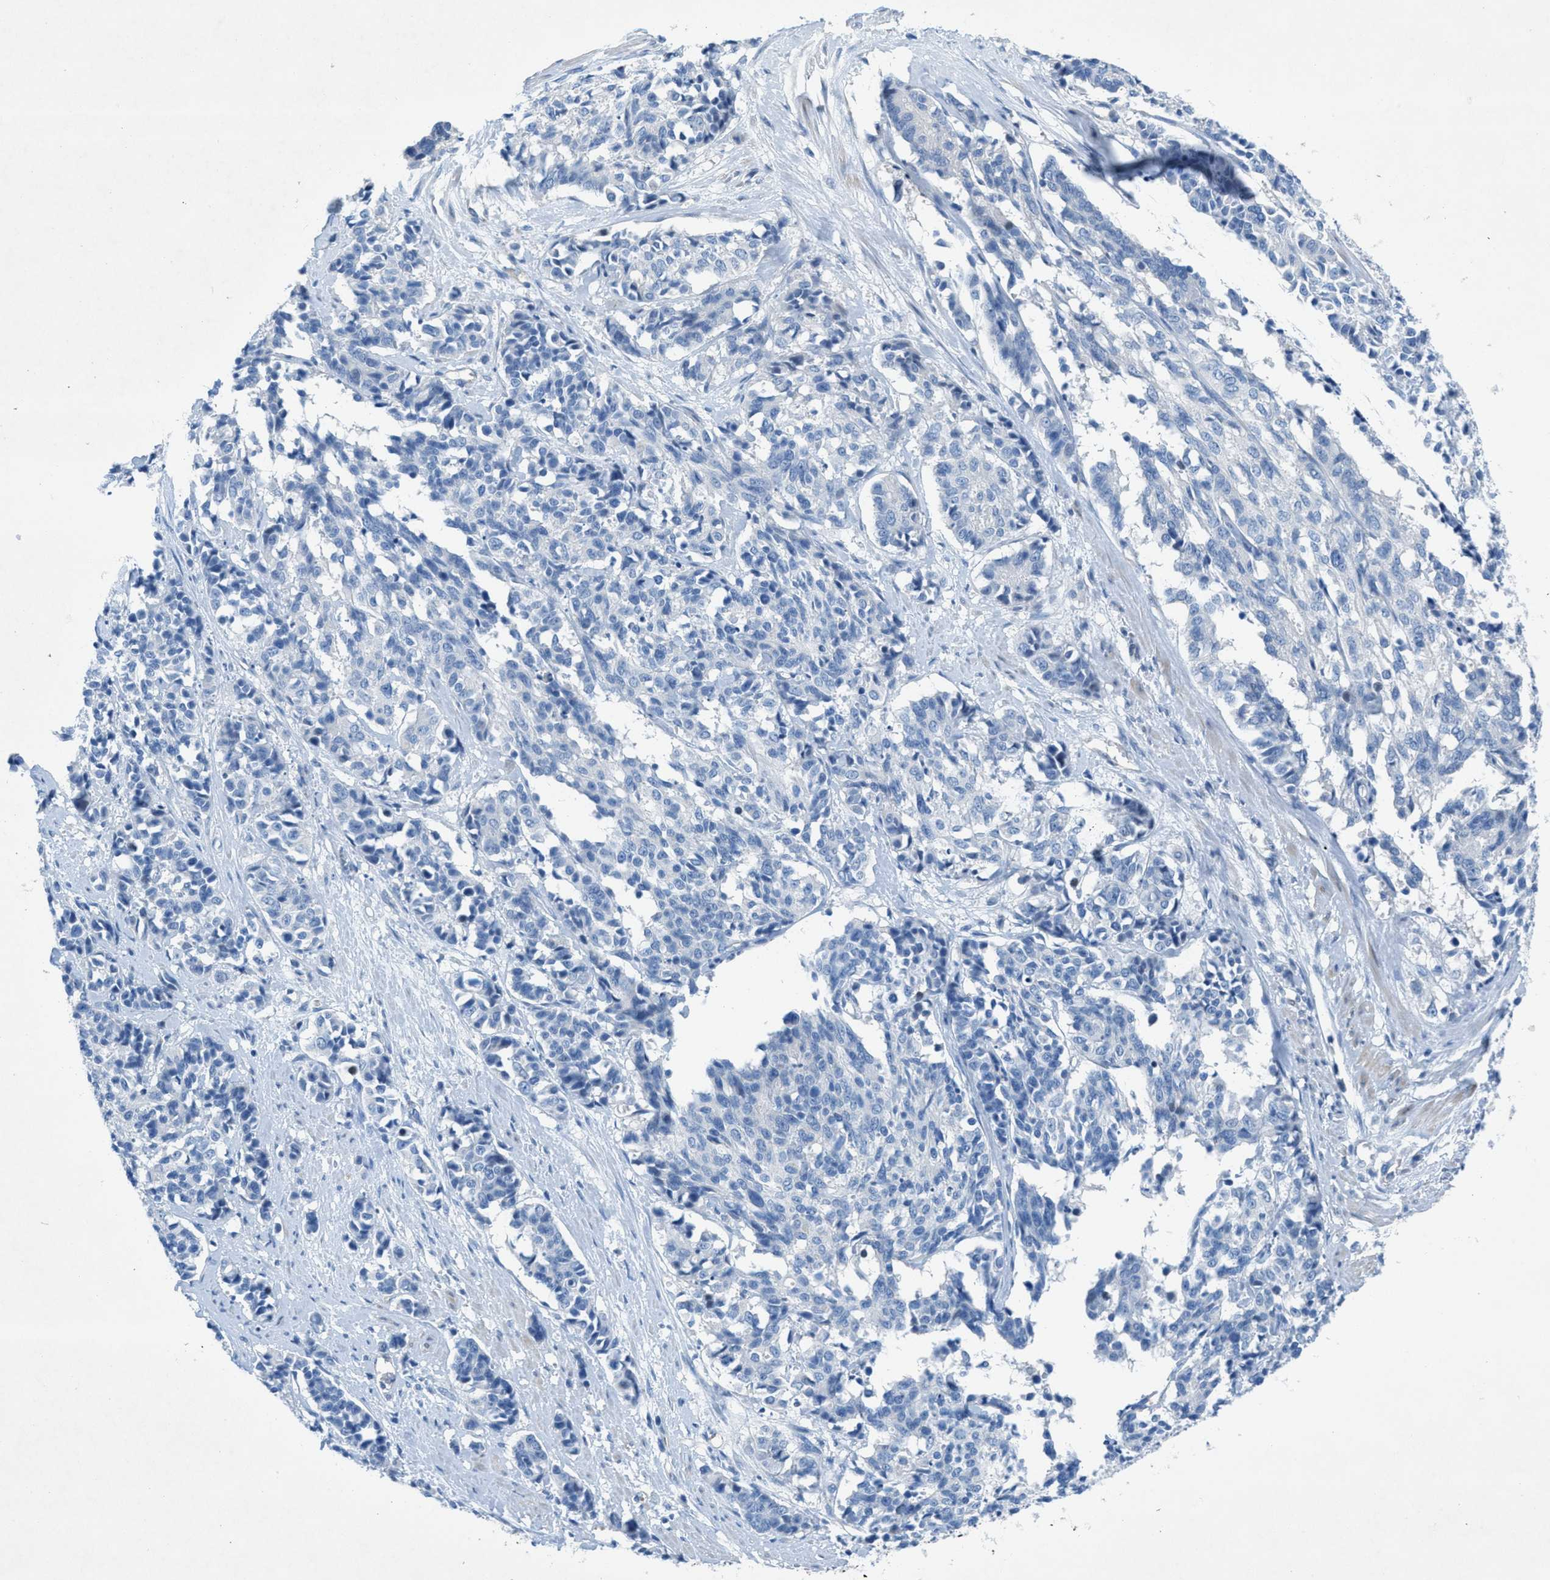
{"staining": {"intensity": "negative", "quantity": "none", "location": "none"}, "tissue": "cervical cancer", "cell_type": "Tumor cells", "image_type": "cancer", "snomed": [{"axis": "morphology", "description": "Squamous cell carcinoma, NOS"}, {"axis": "topography", "description": "Cervix"}], "caption": "This image is of cervical cancer (squamous cell carcinoma) stained with IHC to label a protein in brown with the nuclei are counter-stained blue. There is no staining in tumor cells.", "gene": "GALNT17", "patient": {"sex": "female", "age": 35}}